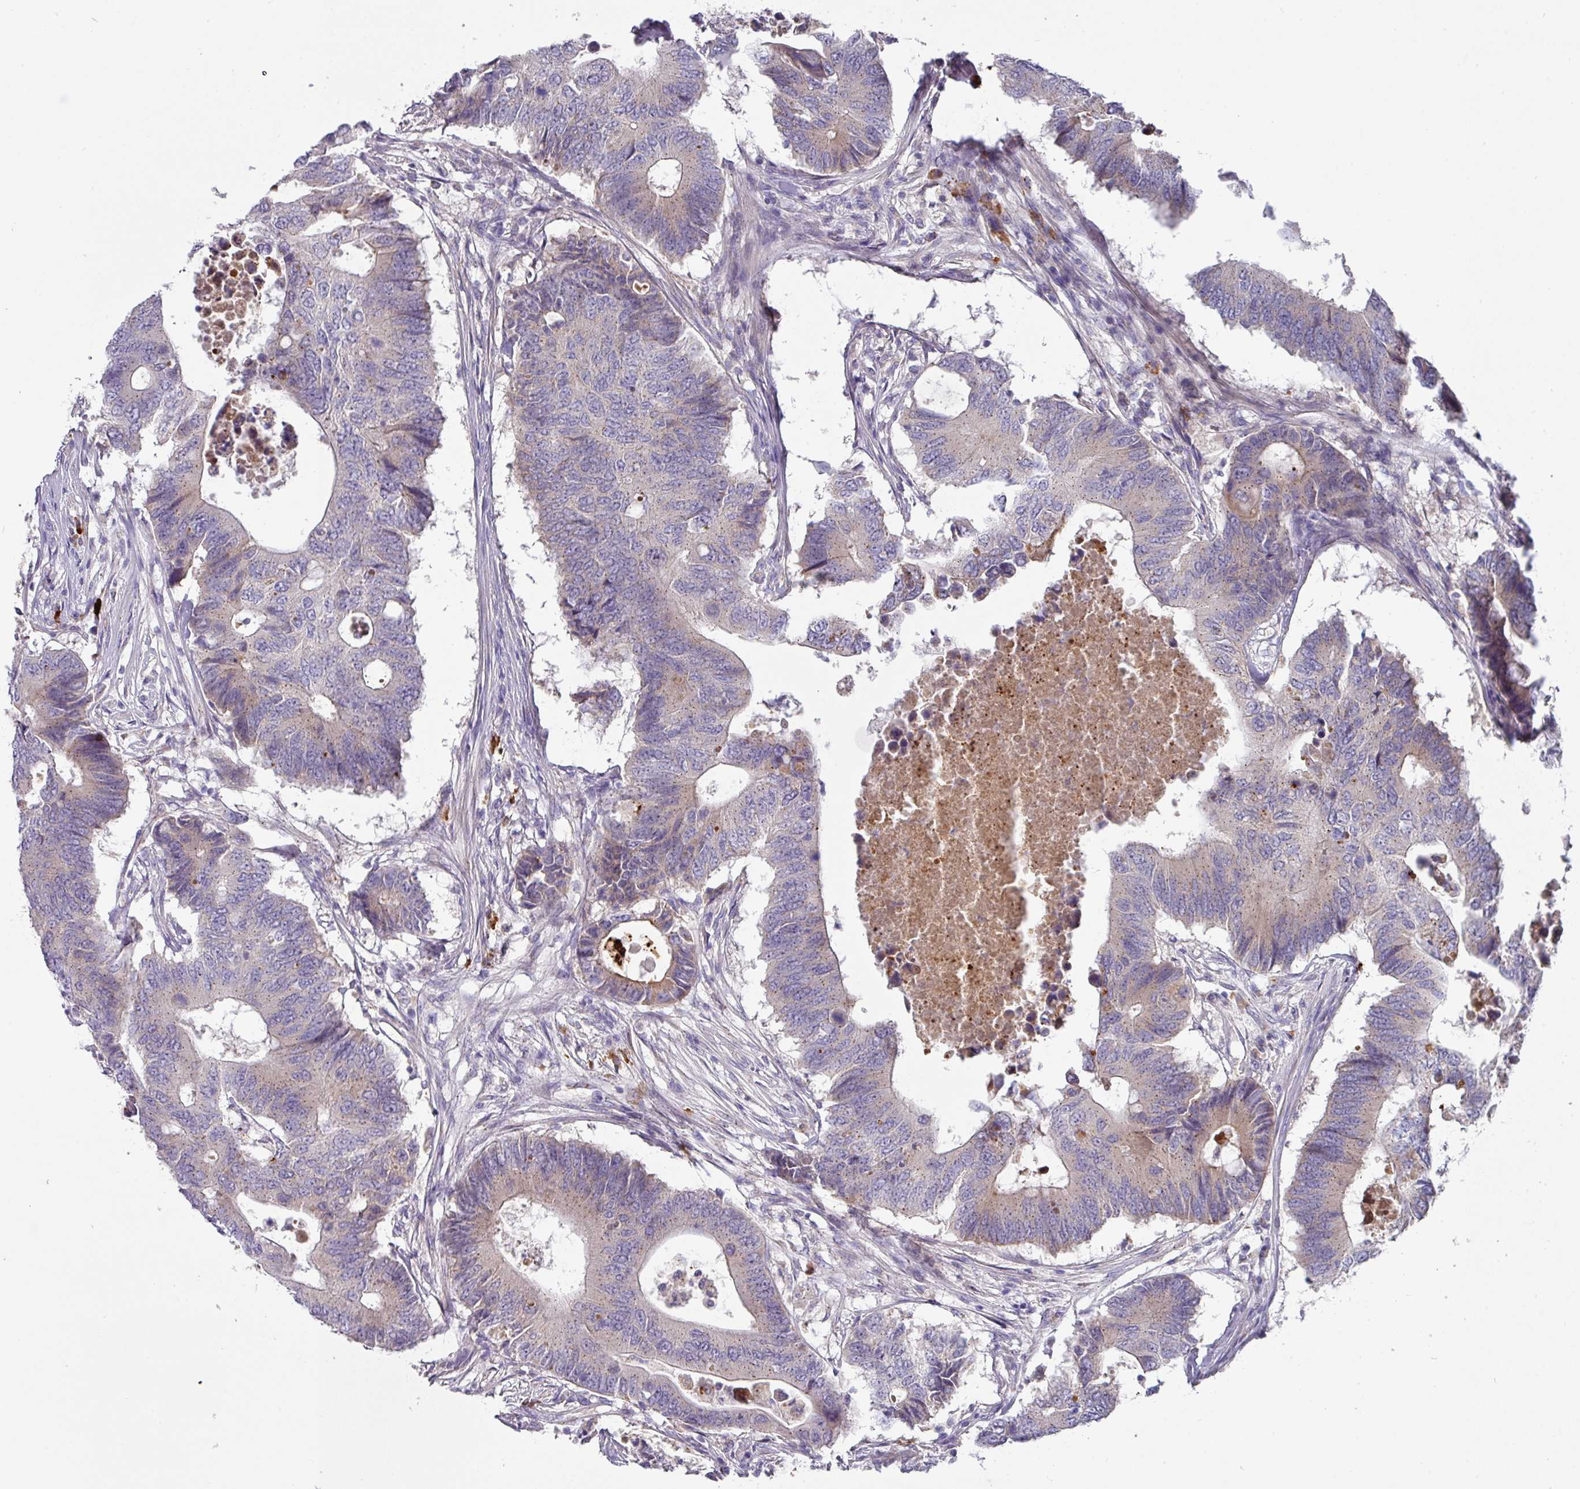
{"staining": {"intensity": "negative", "quantity": "none", "location": "none"}, "tissue": "colorectal cancer", "cell_type": "Tumor cells", "image_type": "cancer", "snomed": [{"axis": "morphology", "description": "Adenocarcinoma, NOS"}, {"axis": "topography", "description": "Colon"}], "caption": "Immunohistochemistry (IHC) histopathology image of neoplastic tissue: colorectal cancer stained with DAB (3,3'-diaminobenzidine) demonstrates no significant protein staining in tumor cells.", "gene": "IL4R", "patient": {"sex": "male", "age": 71}}